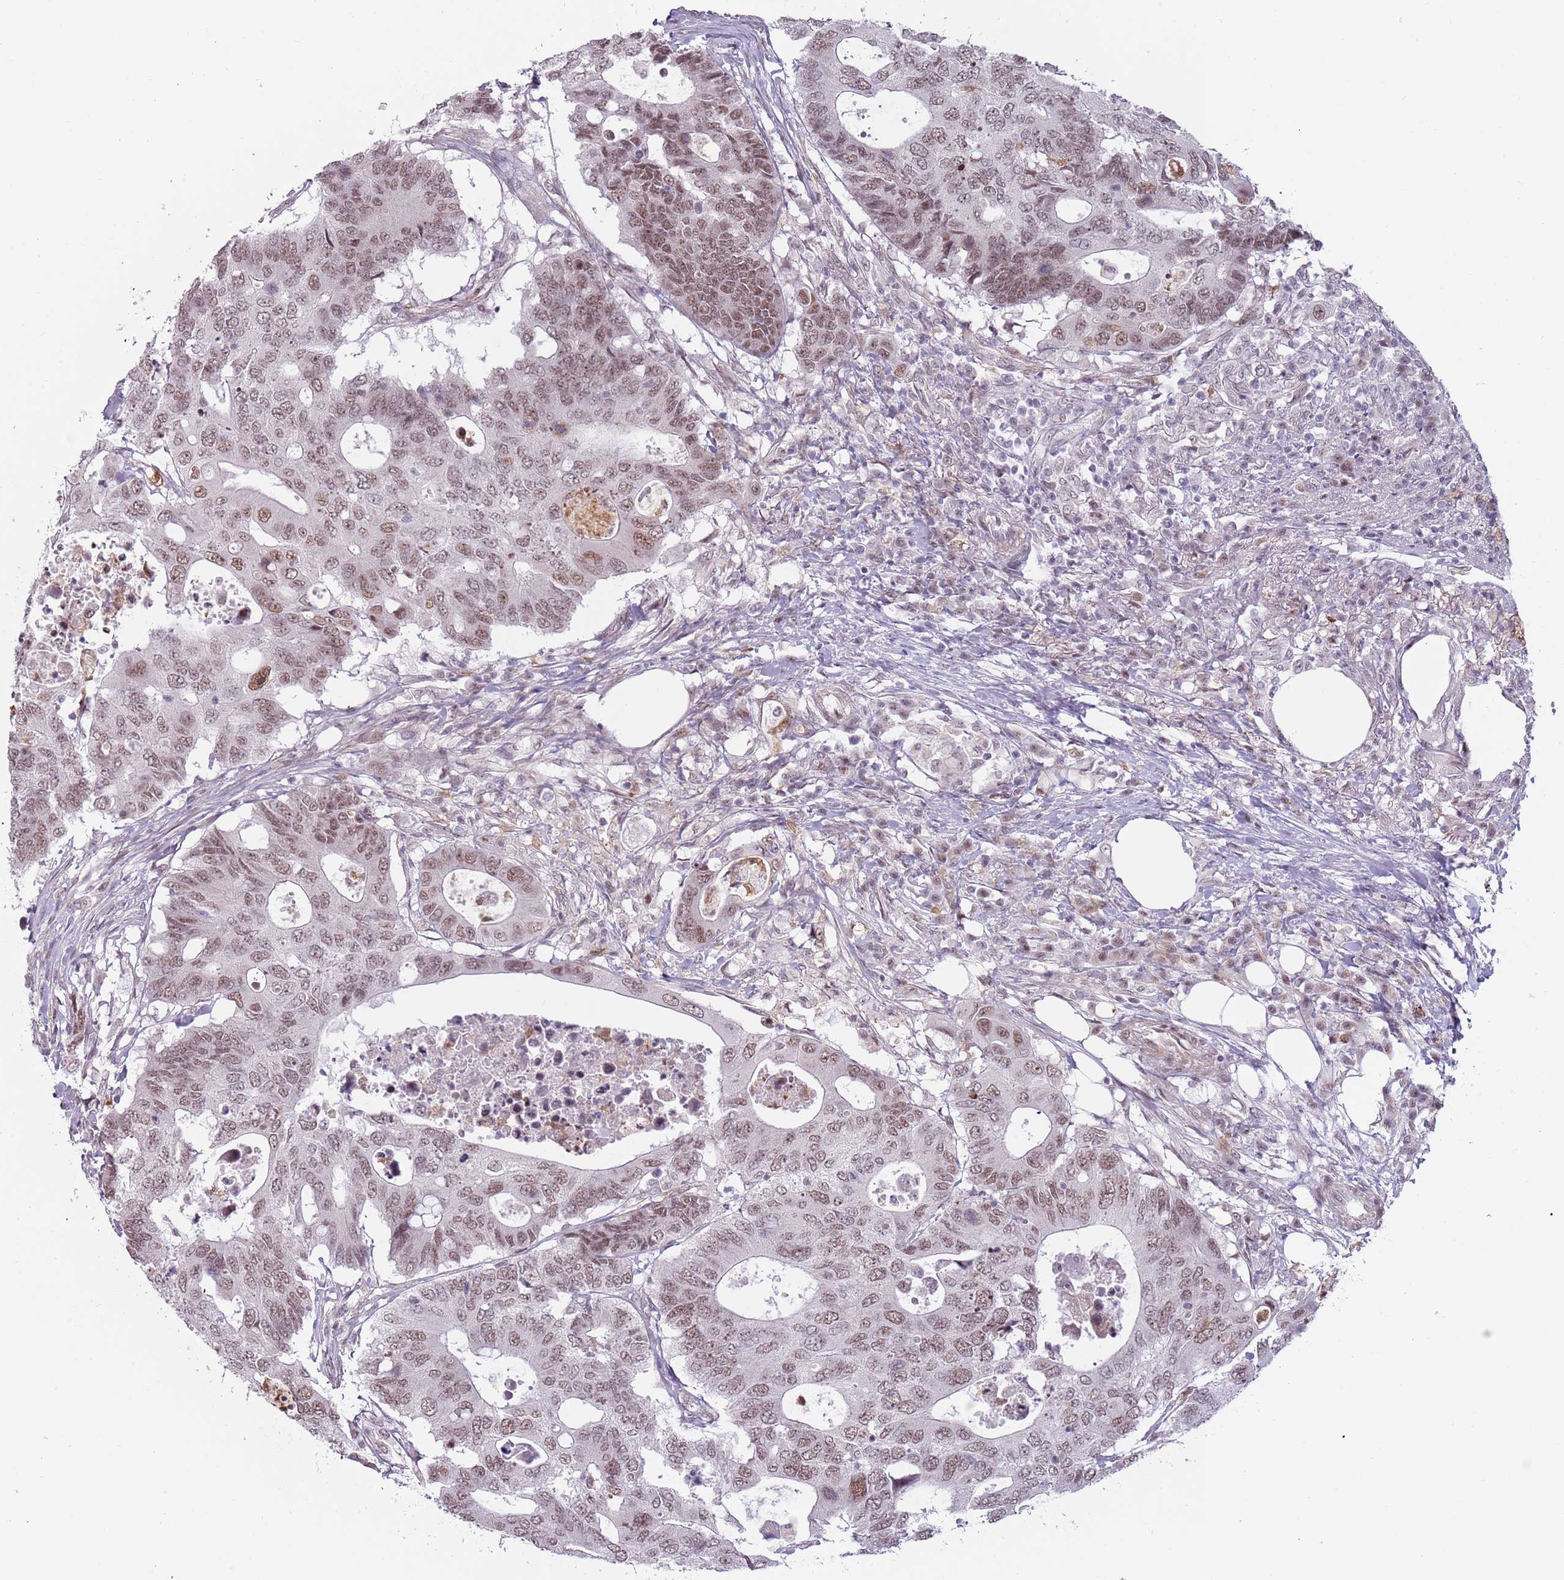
{"staining": {"intensity": "moderate", "quantity": ">75%", "location": "nuclear"}, "tissue": "colorectal cancer", "cell_type": "Tumor cells", "image_type": "cancer", "snomed": [{"axis": "morphology", "description": "Adenocarcinoma, NOS"}, {"axis": "topography", "description": "Colon"}], "caption": "Human colorectal cancer stained with a brown dye demonstrates moderate nuclear positive positivity in approximately >75% of tumor cells.", "gene": "REXO4", "patient": {"sex": "male", "age": 71}}